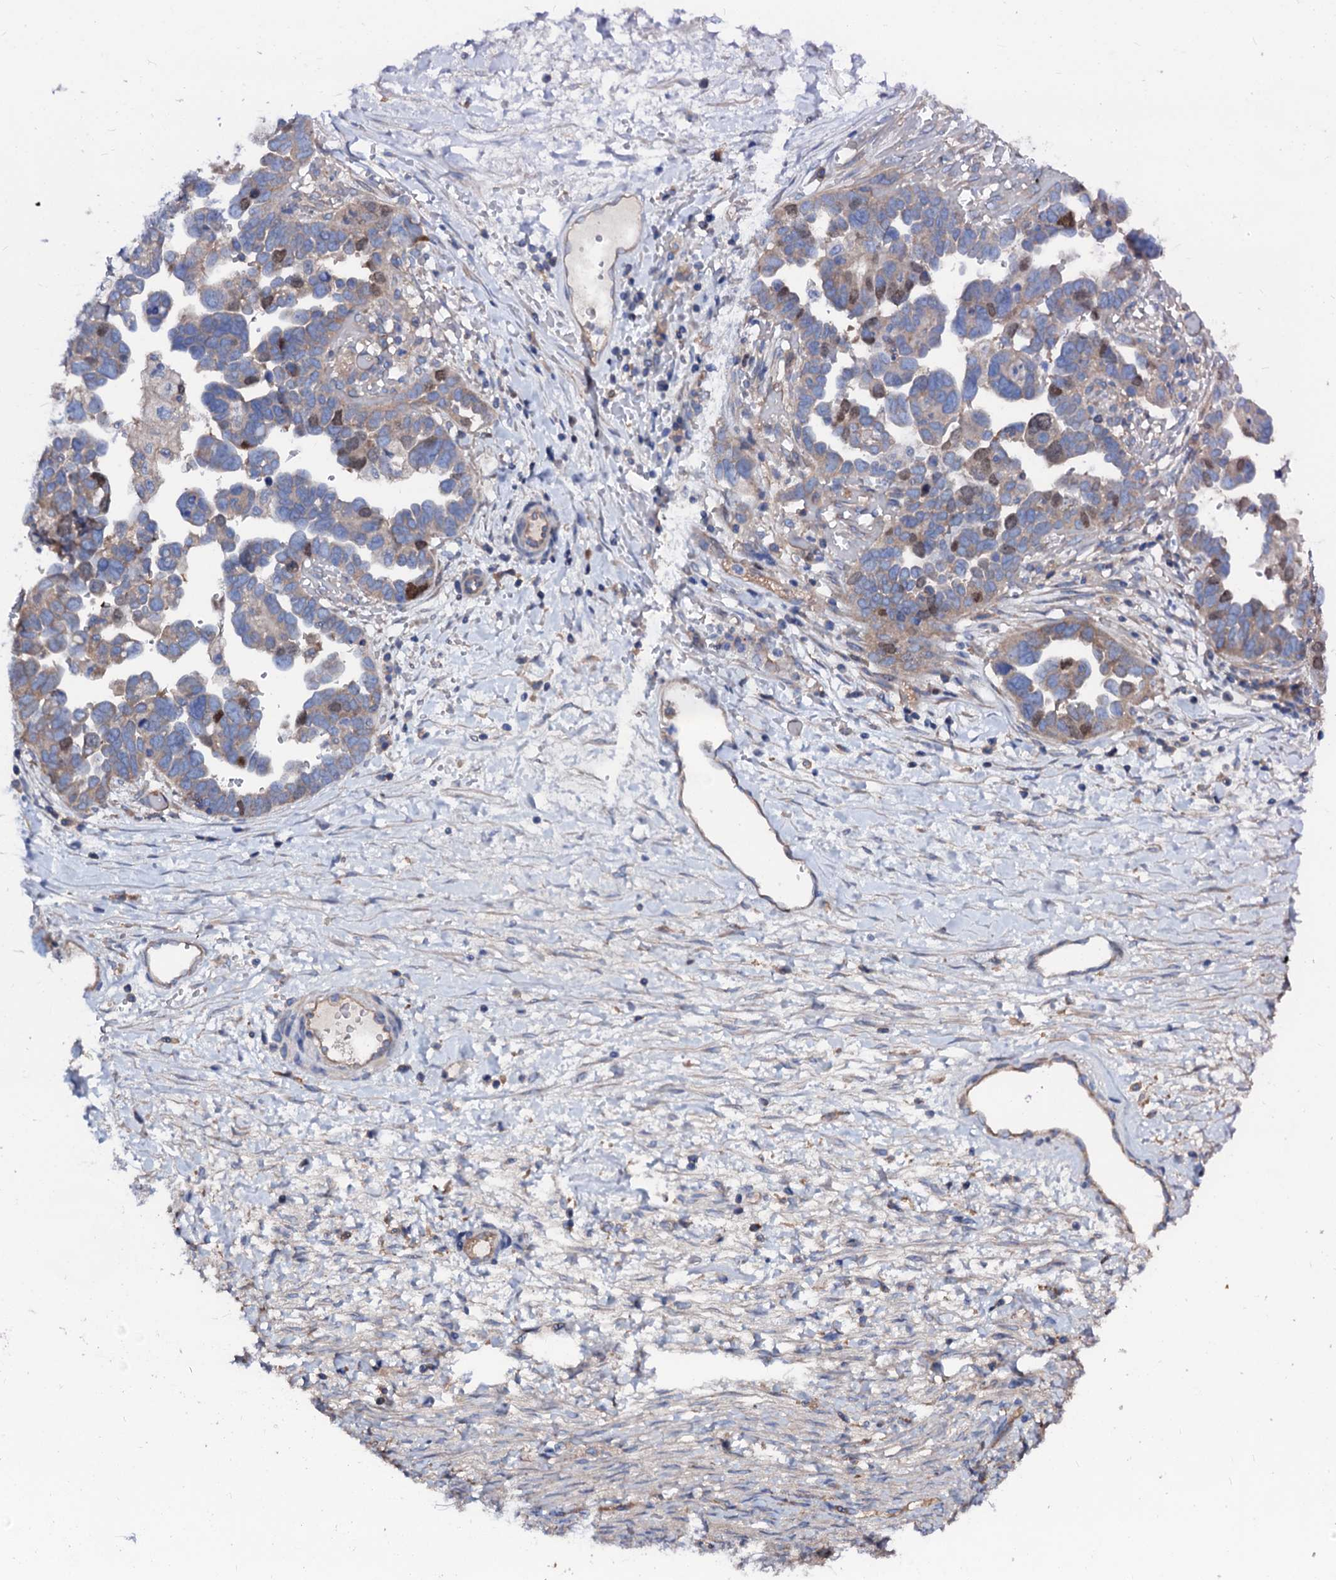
{"staining": {"intensity": "moderate", "quantity": "<25%", "location": "cytoplasmic/membranous,nuclear"}, "tissue": "ovarian cancer", "cell_type": "Tumor cells", "image_type": "cancer", "snomed": [{"axis": "morphology", "description": "Cystadenocarcinoma, serous, NOS"}, {"axis": "topography", "description": "Ovary"}], "caption": "IHC image of neoplastic tissue: ovarian cancer (serous cystadenocarcinoma) stained using immunohistochemistry (IHC) exhibits low levels of moderate protein expression localized specifically in the cytoplasmic/membranous and nuclear of tumor cells, appearing as a cytoplasmic/membranous and nuclear brown color.", "gene": "CSKMT", "patient": {"sex": "female", "age": 54}}